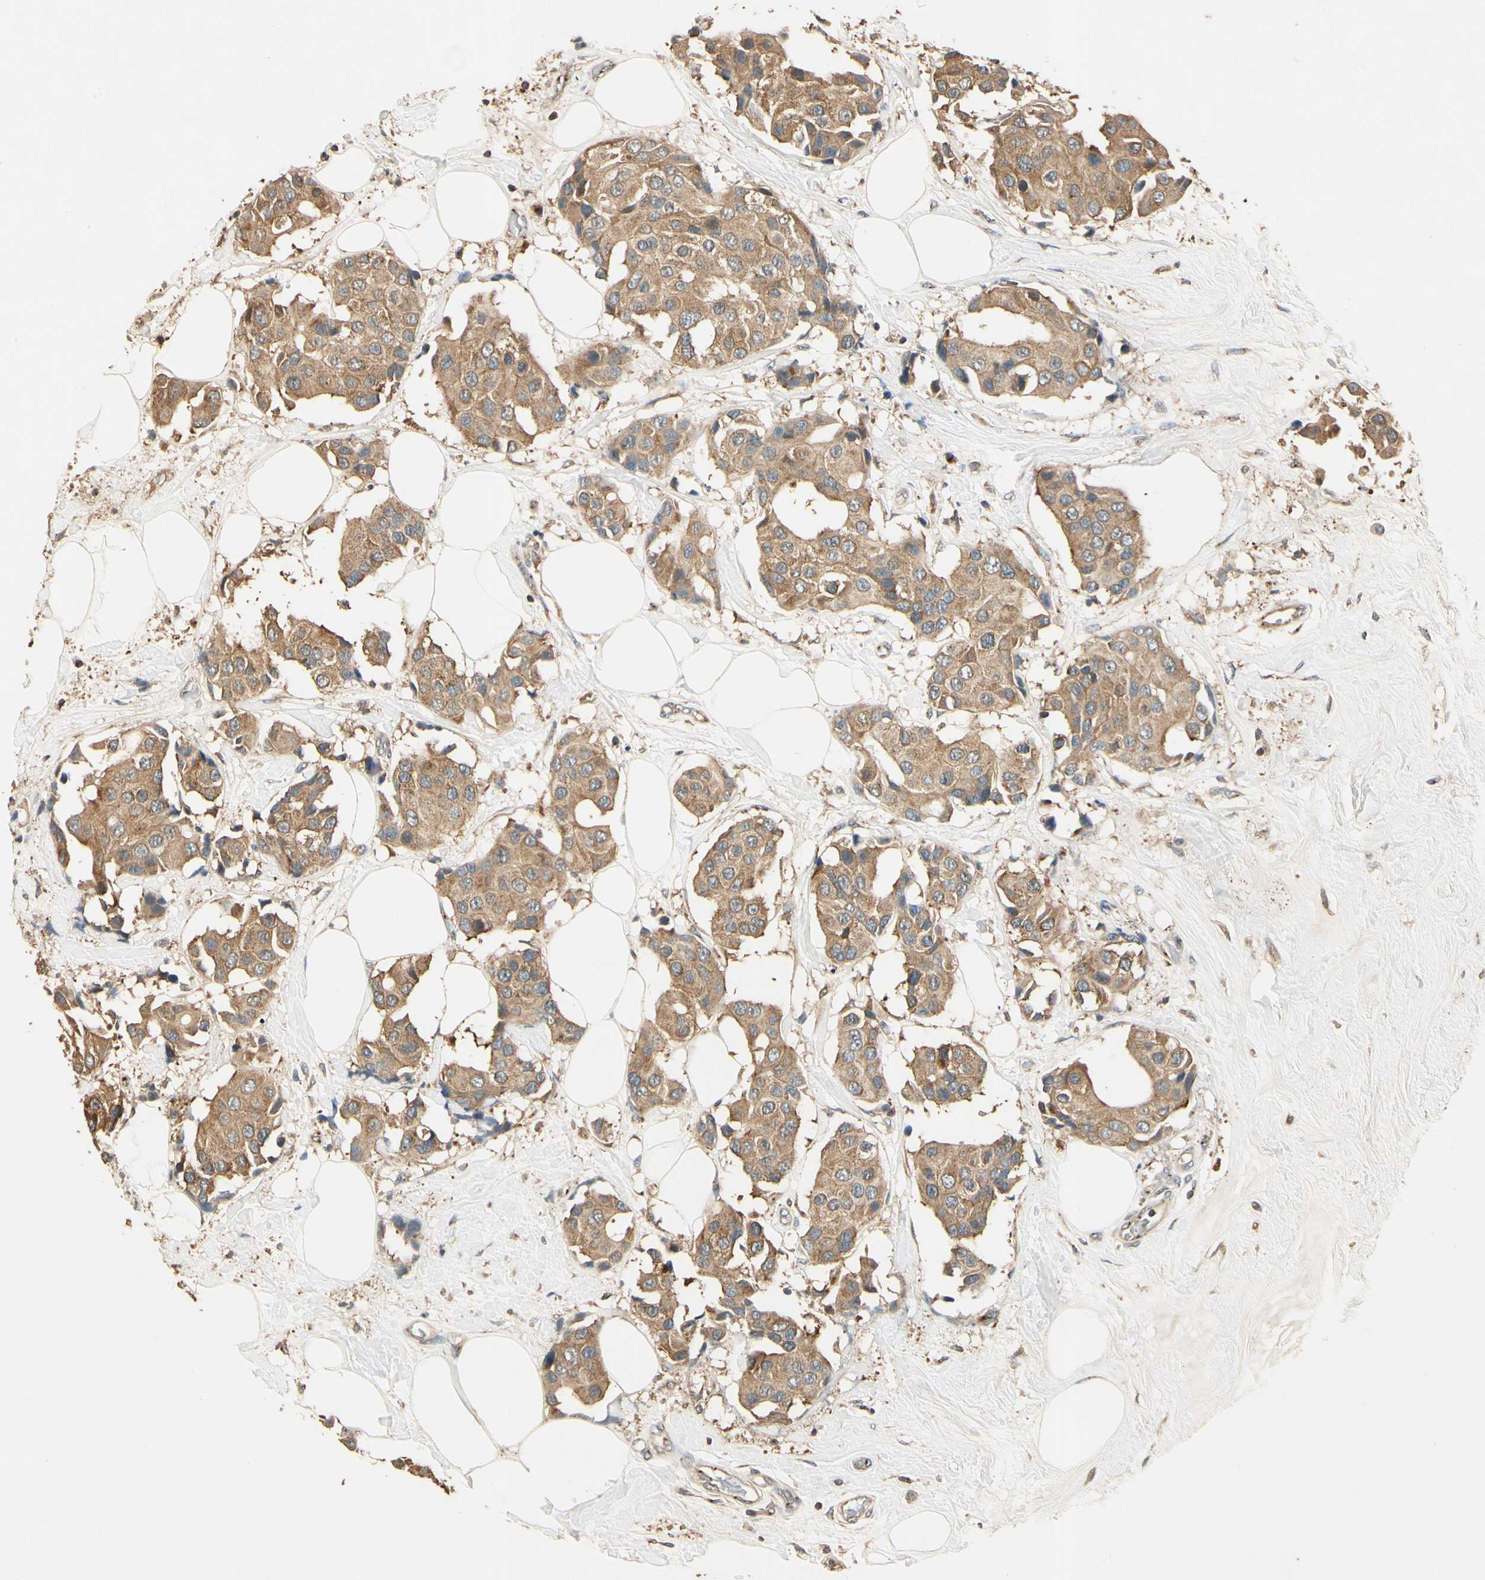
{"staining": {"intensity": "moderate", "quantity": ">75%", "location": "cytoplasmic/membranous"}, "tissue": "breast cancer", "cell_type": "Tumor cells", "image_type": "cancer", "snomed": [{"axis": "morphology", "description": "Normal tissue, NOS"}, {"axis": "morphology", "description": "Duct carcinoma"}, {"axis": "topography", "description": "Breast"}], "caption": "Protein staining by immunohistochemistry displays moderate cytoplasmic/membranous expression in about >75% of tumor cells in breast cancer. (DAB IHC, brown staining for protein, blue staining for nuclei).", "gene": "AKAP9", "patient": {"sex": "female", "age": 39}}